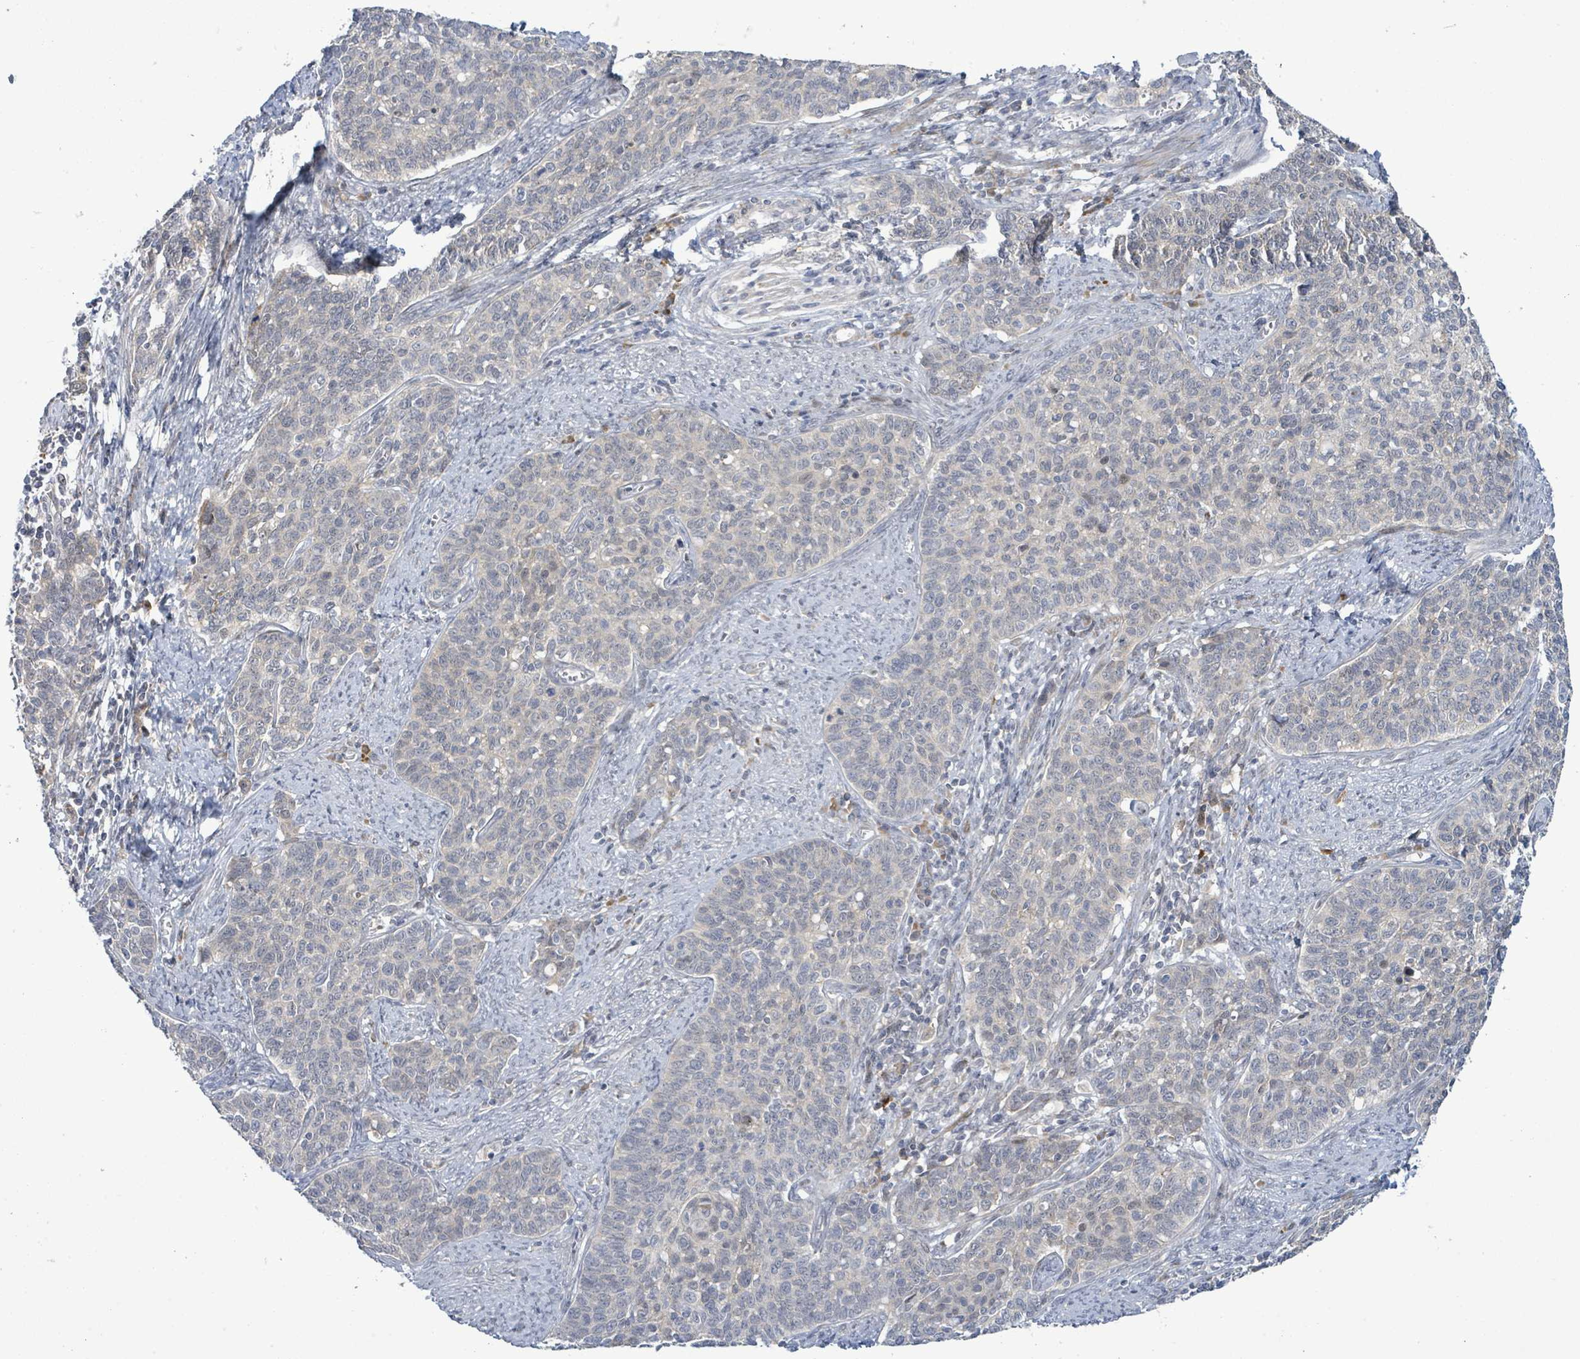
{"staining": {"intensity": "negative", "quantity": "none", "location": "none"}, "tissue": "cervical cancer", "cell_type": "Tumor cells", "image_type": "cancer", "snomed": [{"axis": "morphology", "description": "Squamous cell carcinoma, NOS"}, {"axis": "topography", "description": "Cervix"}], "caption": "IHC of human squamous cell carcinoma (cervical) displays no staining in tumor cells.", "gene": "SLIT3", "patient": {"sex": "female", "age": 39}}